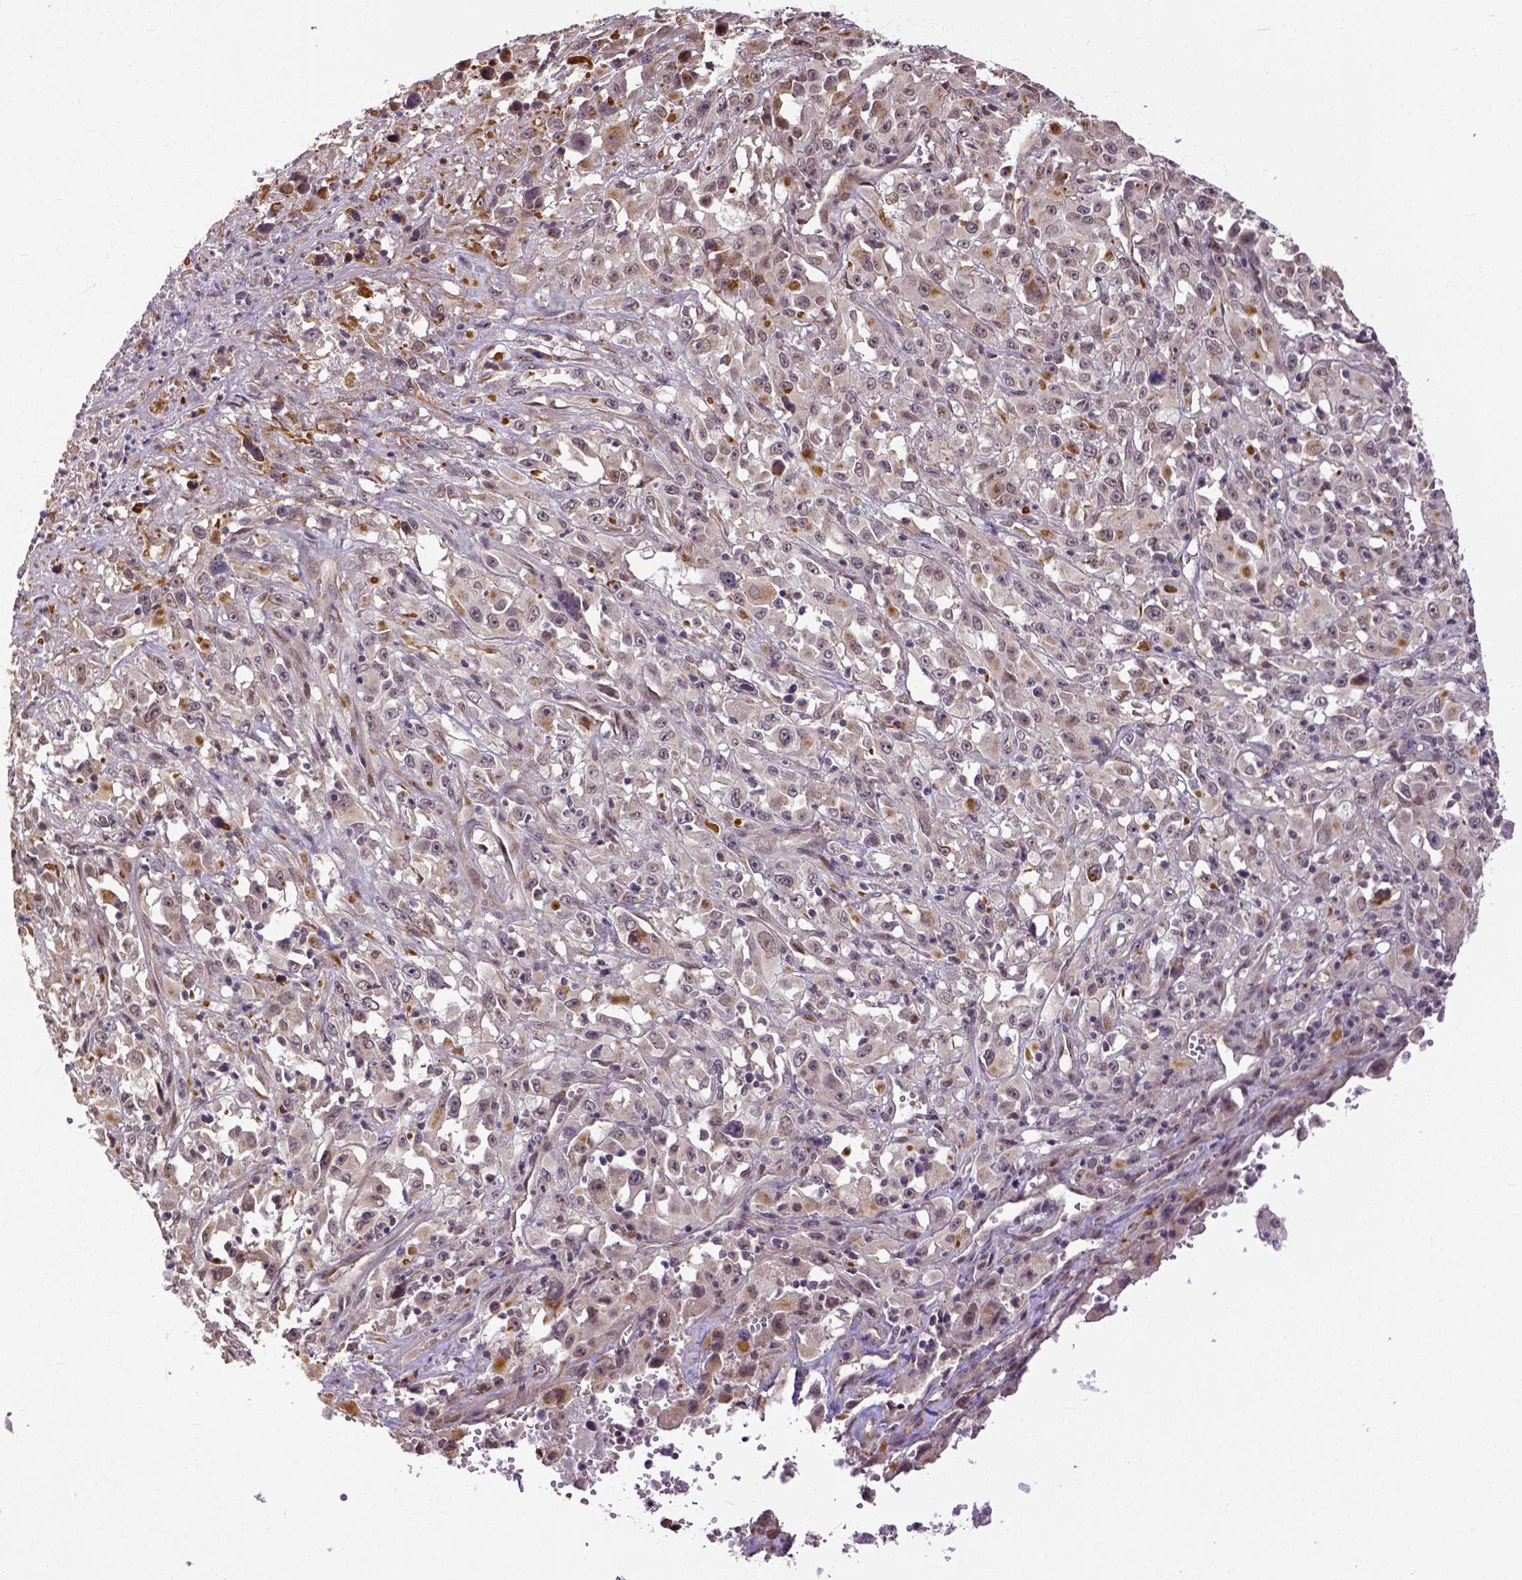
{"staining": {"intensity": "weak", "quantity": ">75%", "location": "cytoplasmic/membranous"}, "tissue": "melanoma", "cell_type": "Tumor cells", "image_type": "cancer", "snomed": [{"axis": "morphology", "description": "Malignant melanoma, Metastatic site"}, {"axis": "topography", "description": "Soft tissue"}], "caption": "Tumor cells show low levels of weak cytoplasmic/membranous staining in about >75% of cells in malignant melanoma (metastatic site).", "gene": "DICER1", "patient": {"sex": "male", "age": 50}}